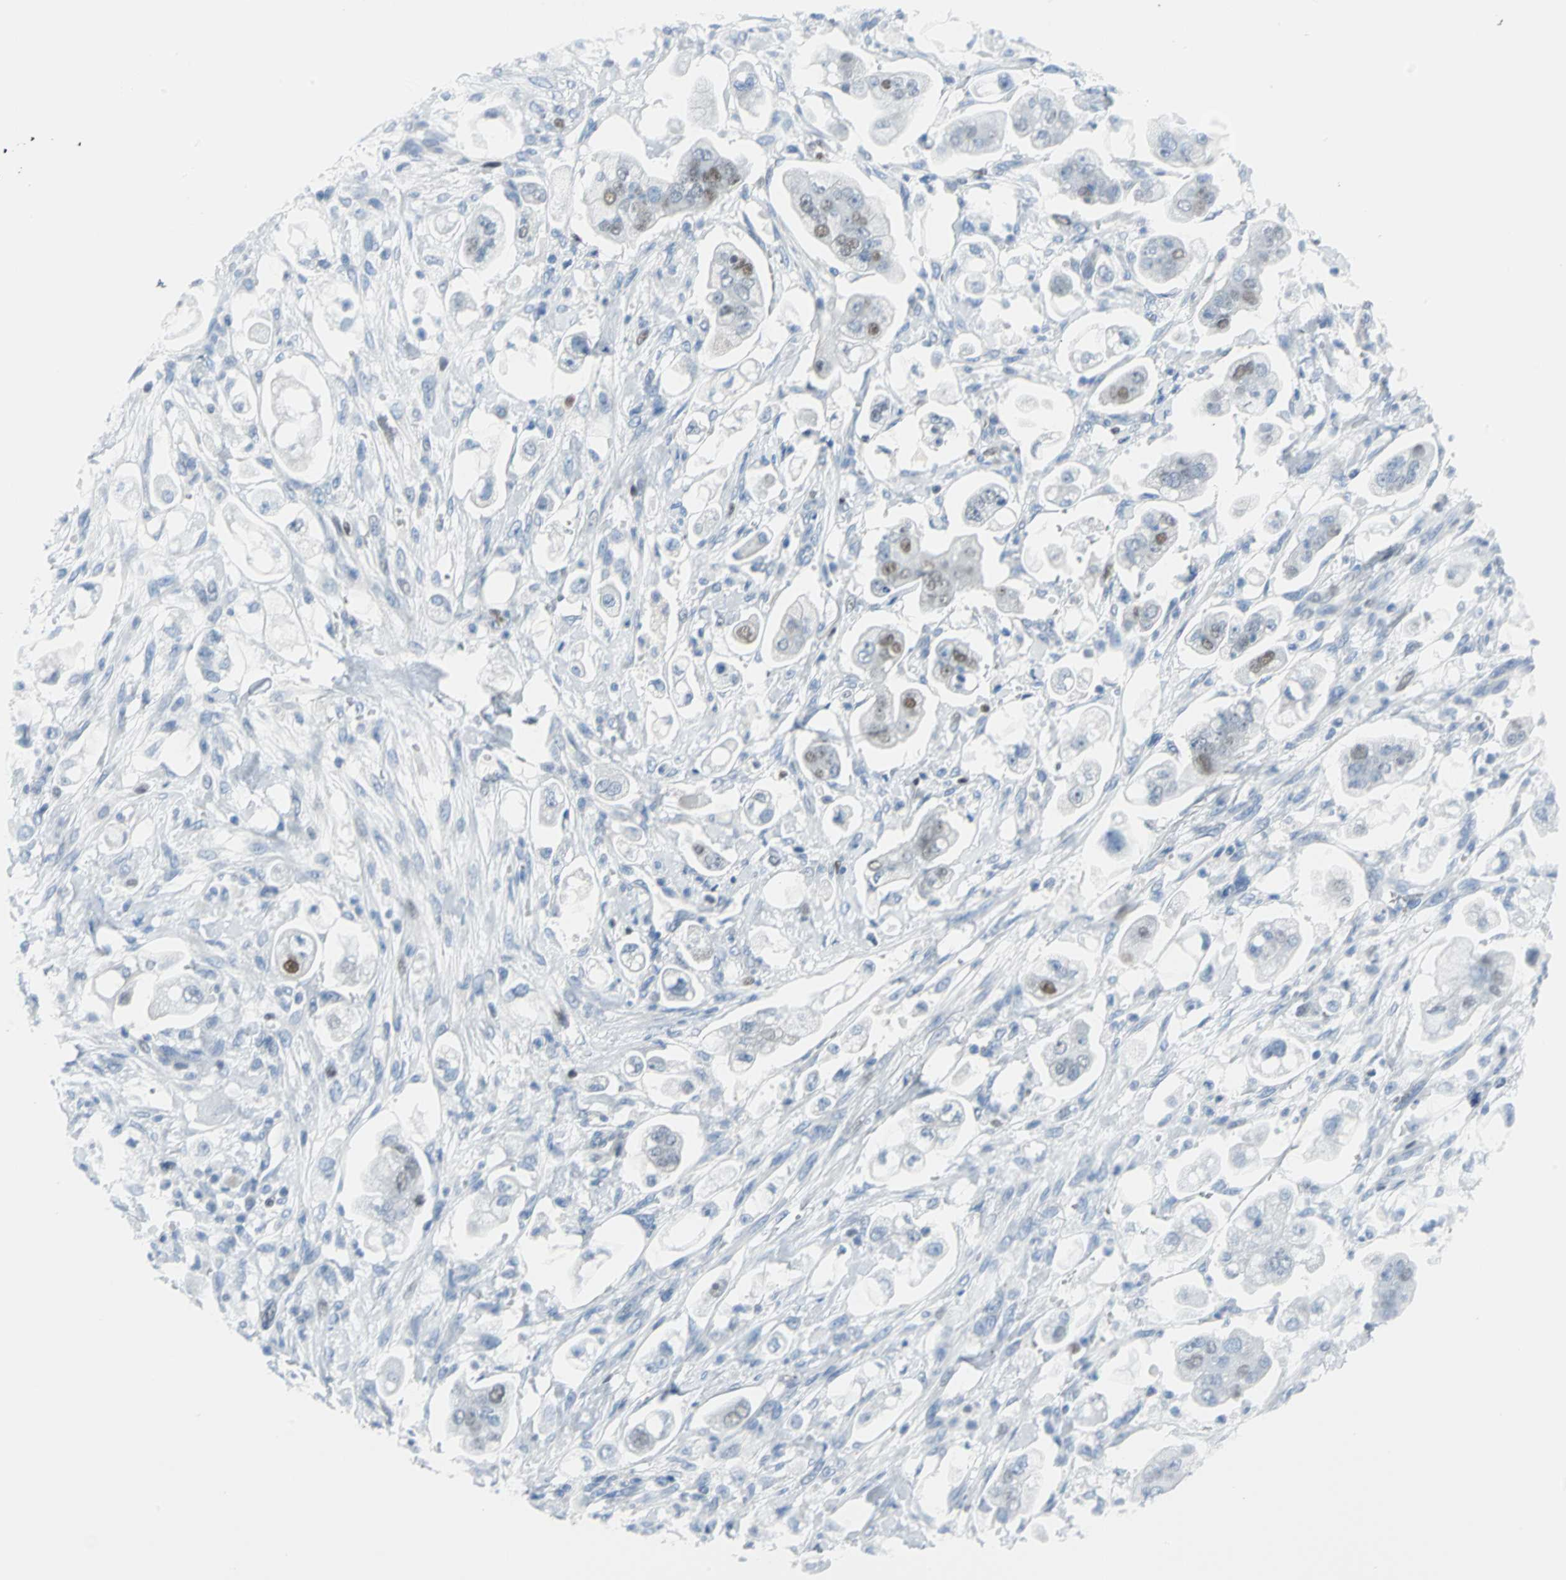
{"staining": {"intensity": "moderate", "quantity": "<25%", "location": "nuclear"}, "tissue": "stomach cancer", "cell_type": "Tumor cells", "image_type": "cancer", "snomed": [{"axis": "morphology", "description": "Adenocarcinoma, NOS"}, {"axis": "topography", "description": "Stomach"}], "caption": "Human stomach adenocarcinoma stained with a brown dye demonstrates moderate nuclear positive staining in approximately <25% of tumor cells.", "gene": "MCM3", "patient": {"sex": "male", "age": 62}}